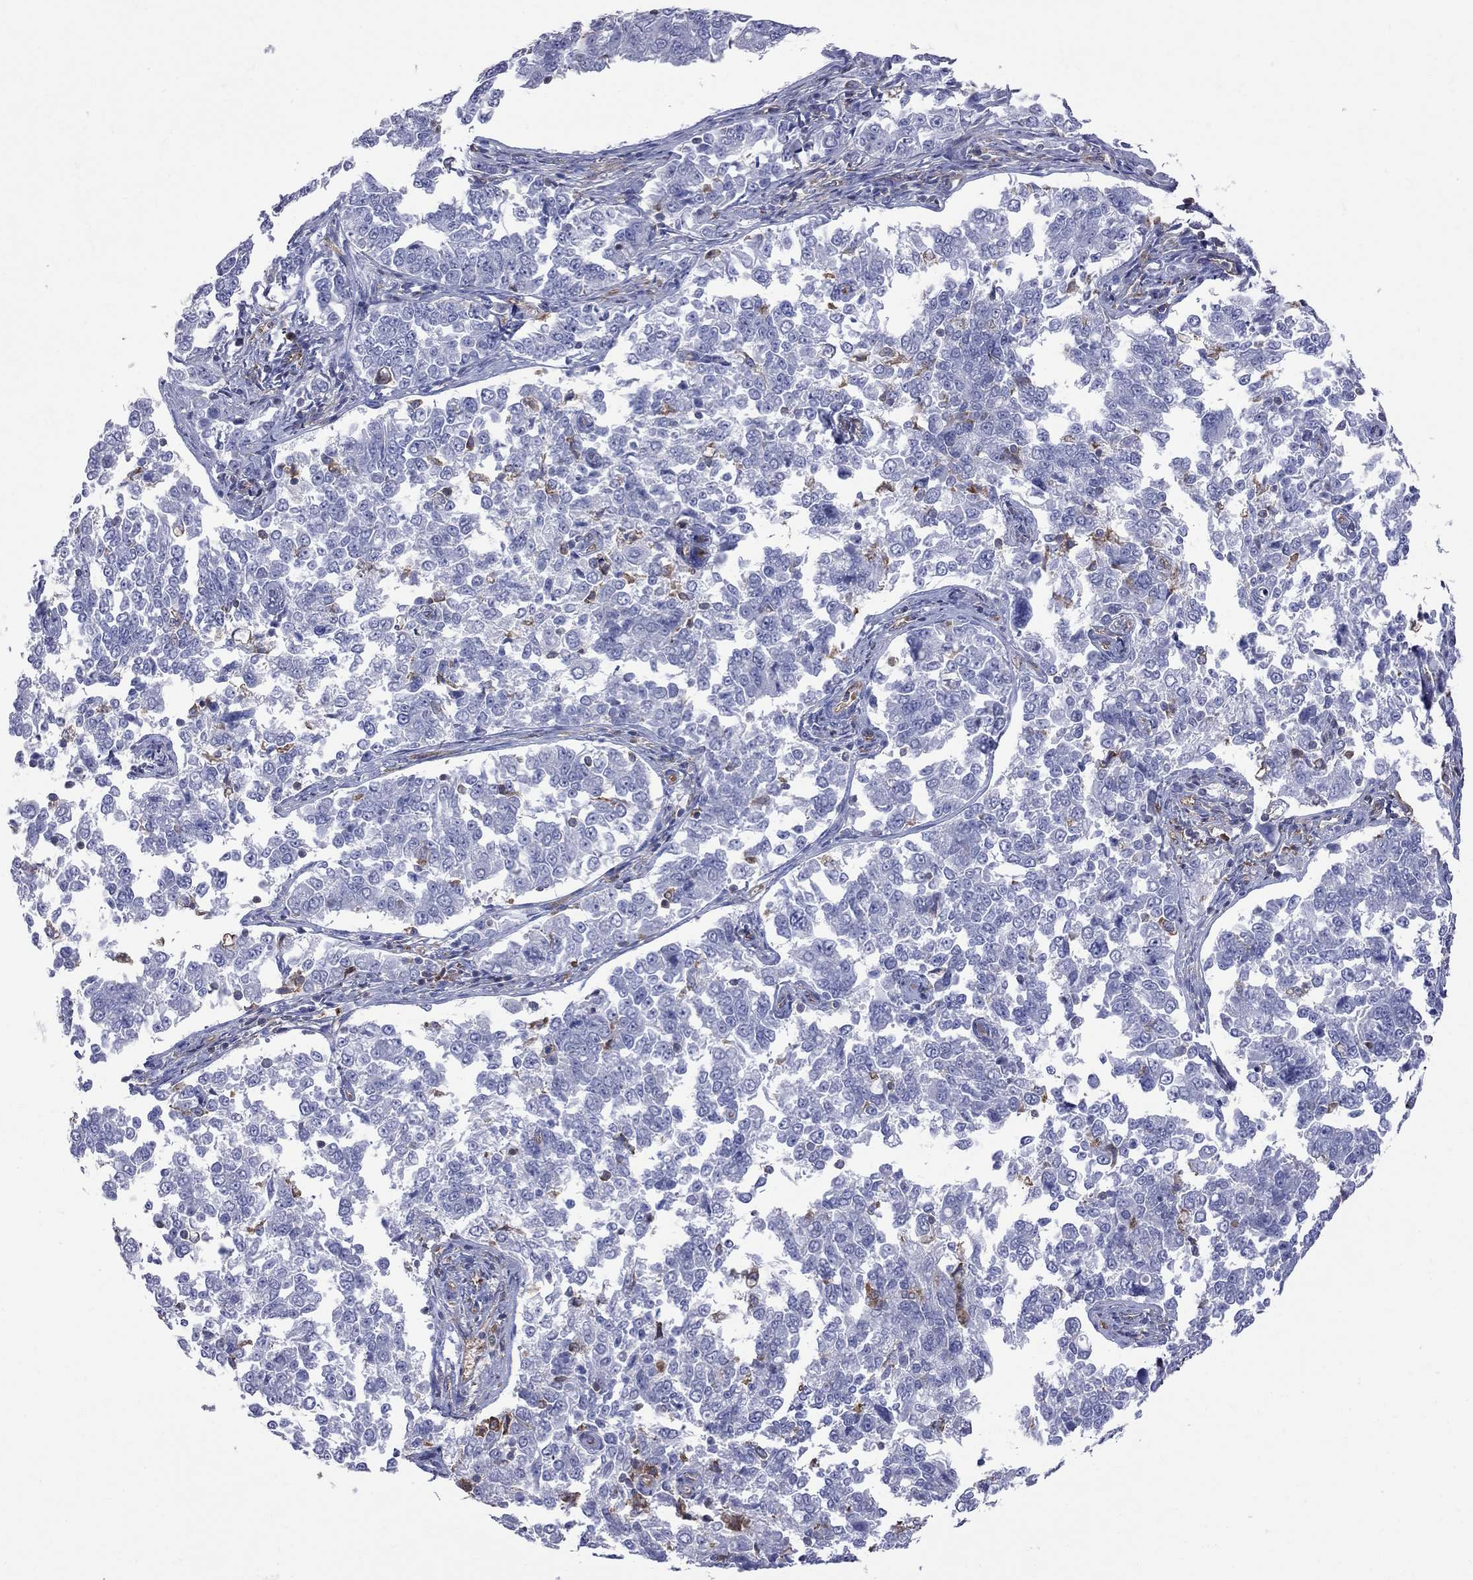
{"staining": {"intensity": "negative", "quantity": "none", "location": "none"}, "tissue": "endometrial cancer", "cell_type": "Tumor cells", "image_type": "cancer", "snomed": [{"axis": "morphology", "description": "Adenocarcinoma, NOS"}, {"axis": "topography", "description": "Endometrium"}], "caption": "A high-resolution photomicrograph shows immunohistochemistry (IHC) staining of endometrial adenocarcinoma, which exhibits no significant positivity in tumor cells.", "gene": "ABI3", "patient": {"sex": "female", "age": 43}}